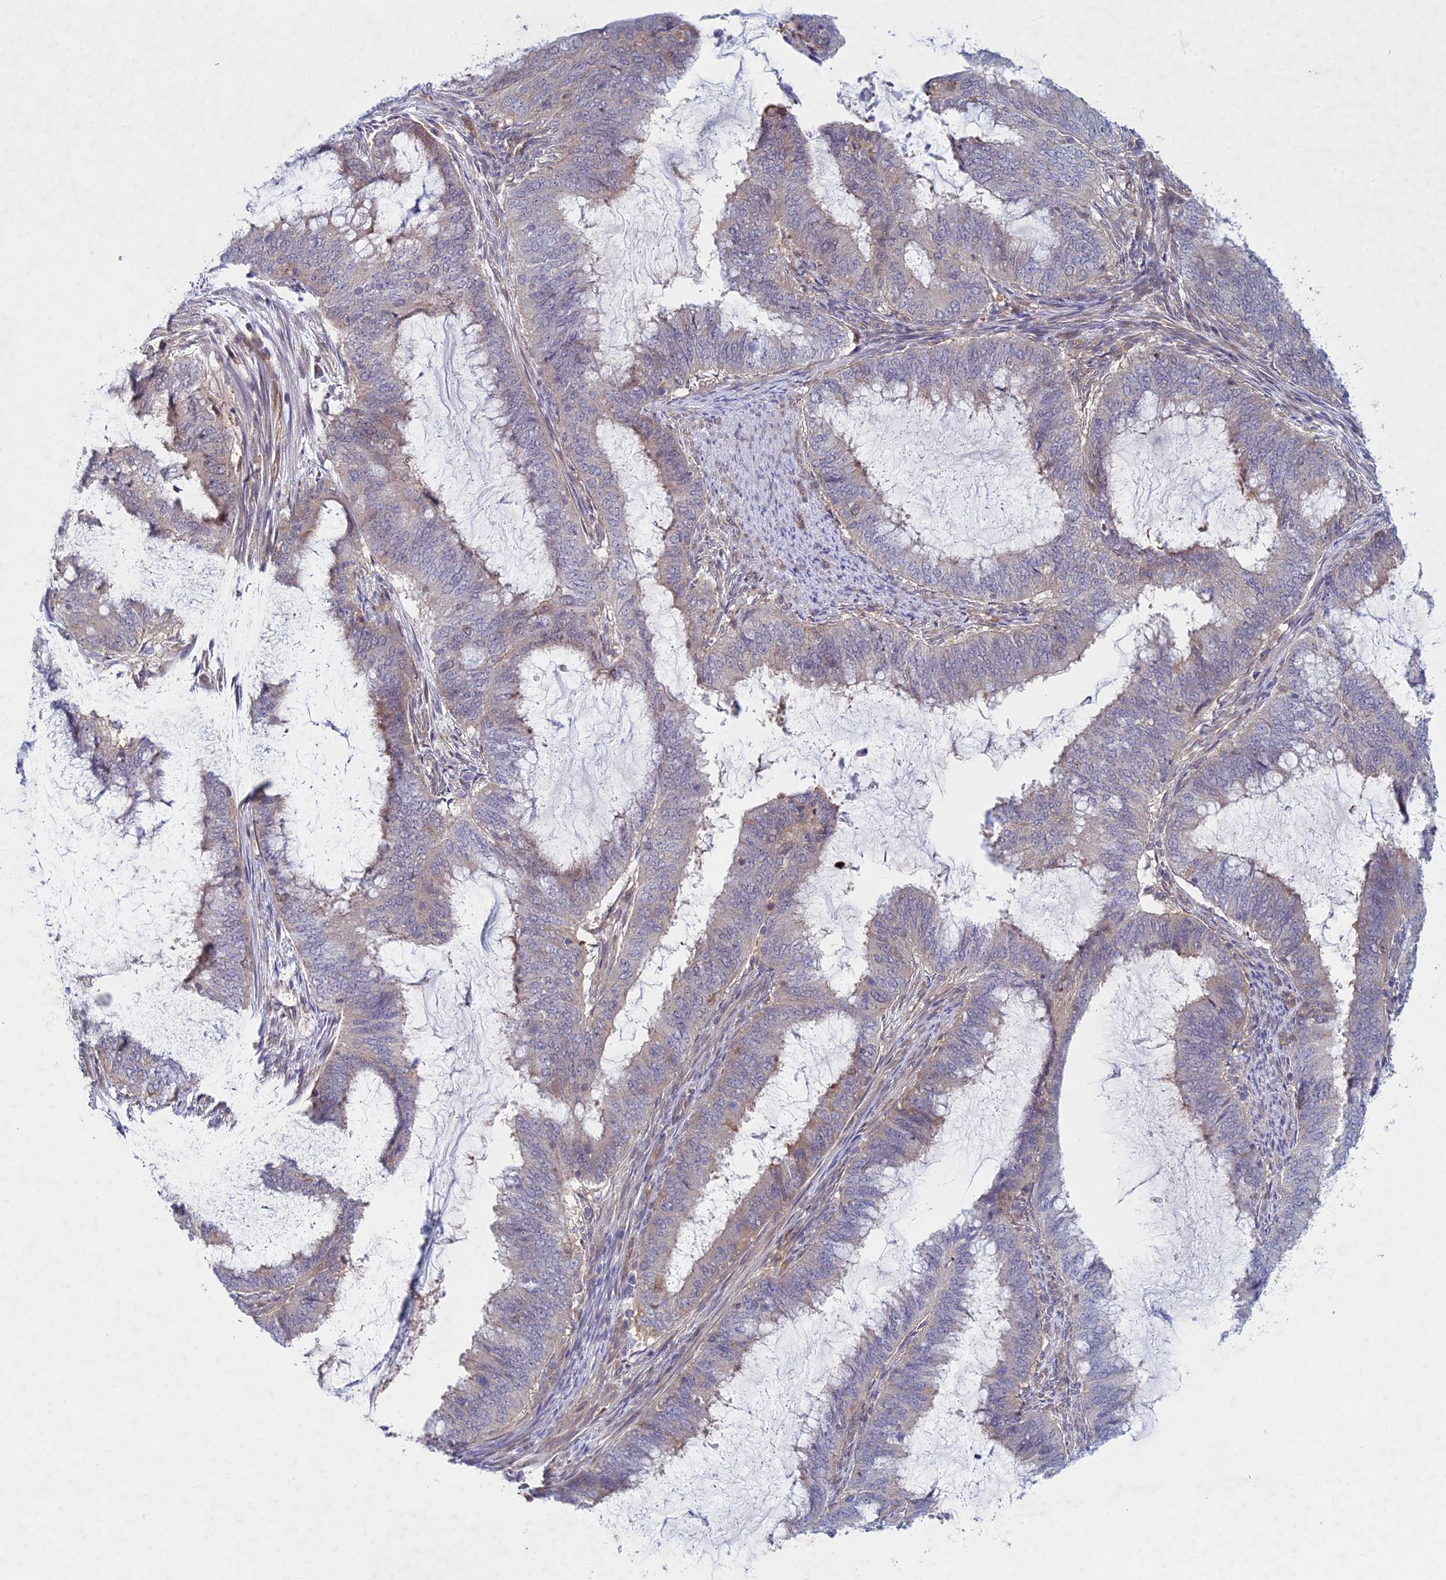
{"staining": {"intensity": "weak", "quantity": "<25%", "location": "cytoplasmic/membranous"}, "tissue": "endometrial cancer", "cell_type": "Tumor cells", "image_type": "cancer", "snomed": [{"axis": "morphology", "description": "Adenocarcinoma, NOS"}, {"axis": "topography", "description": "Endometrium"}], "caption": "Endometrial cancer stained for a protein using IHC displays no staining tumor cells.", "gene": "PTHLH", "patient": {"sex": "female", "age": 51}}